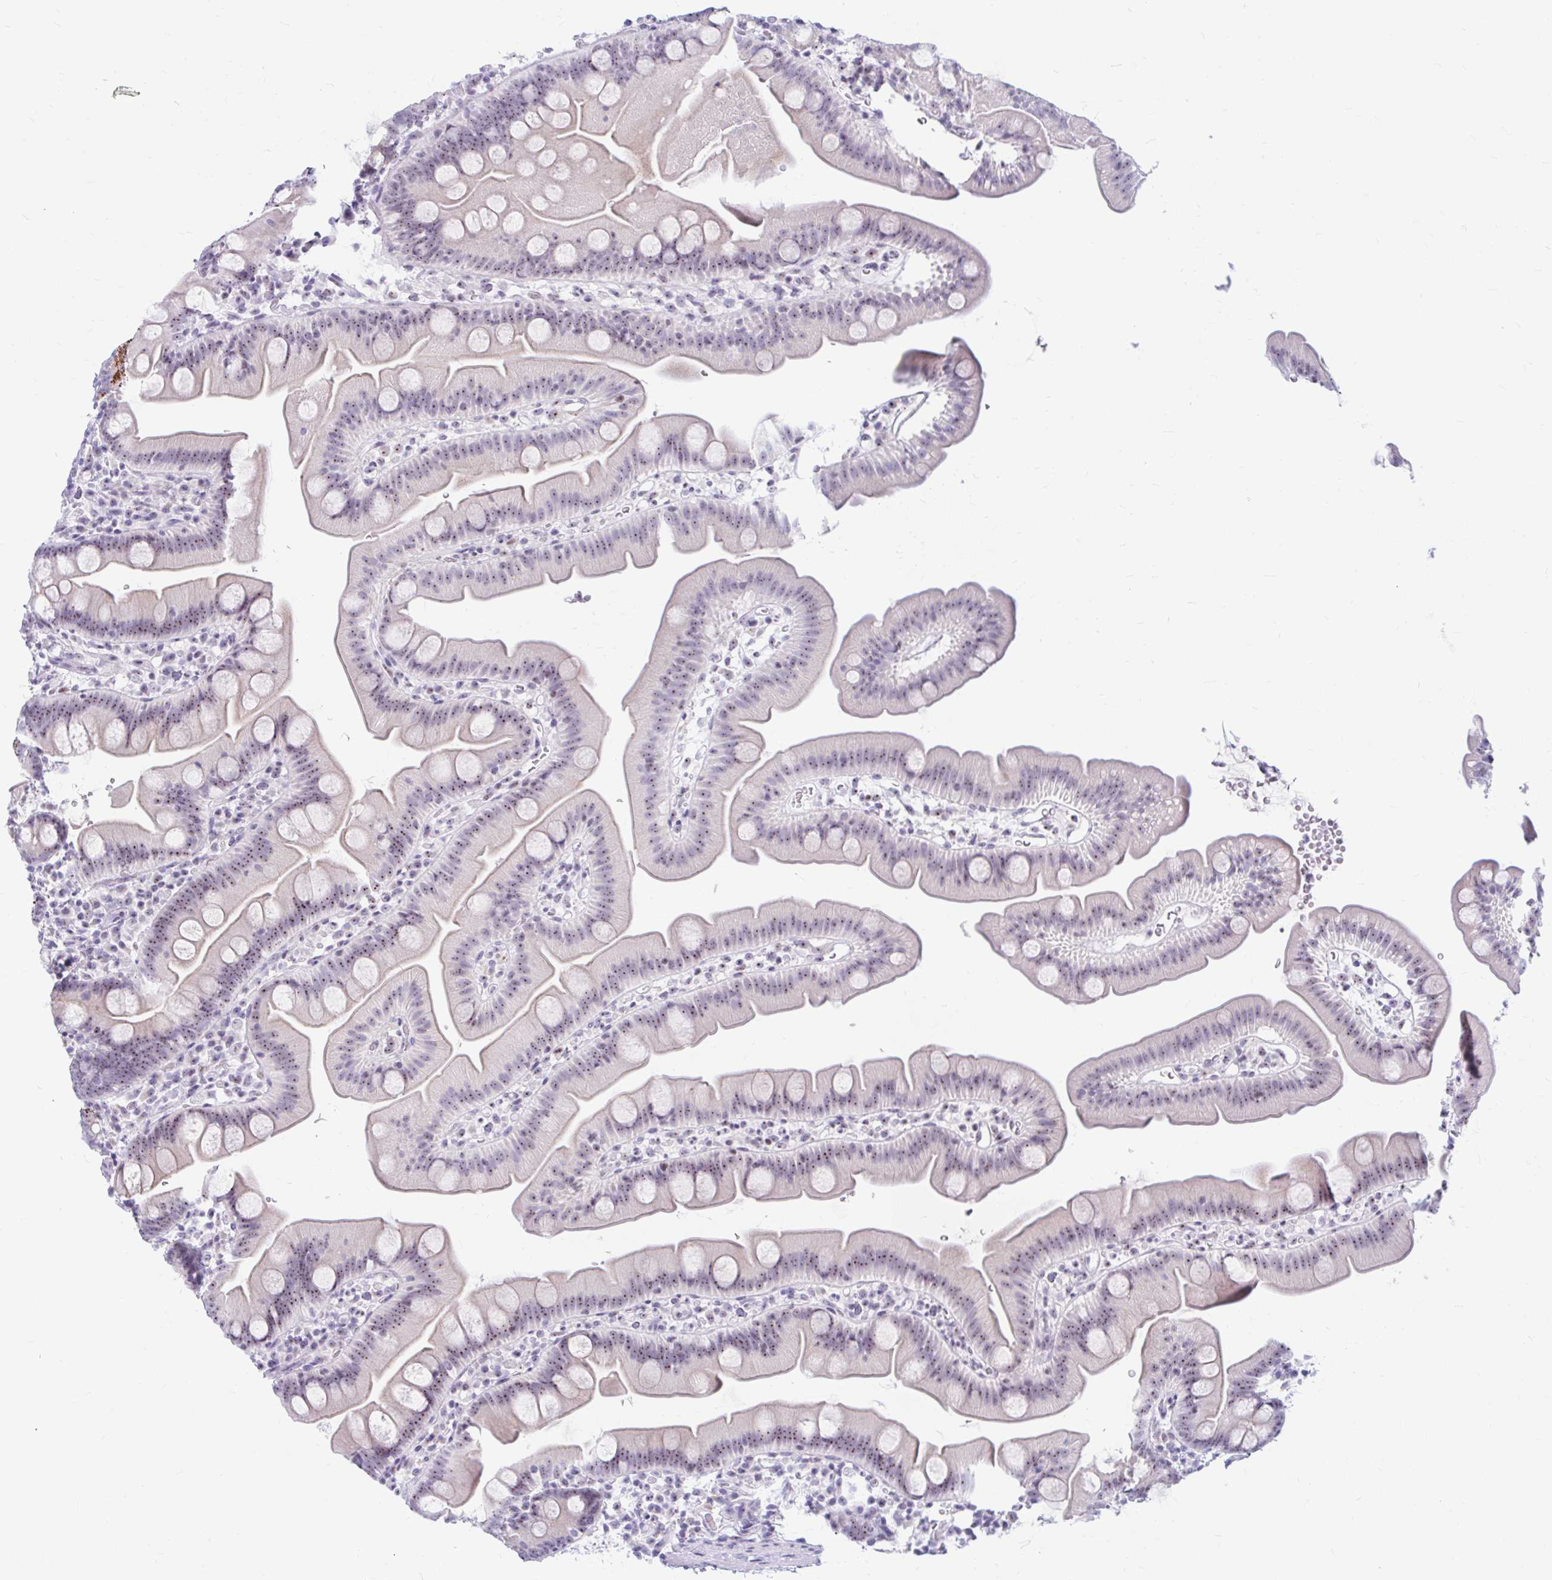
{"staining": {"intensity": "strong", "quantity": "<25%", "location": "cytoplasmic/membranous,nuclear"}, "tissue": "small intestine", "cell_type": "Glandular cells", "image_type": "normal", "snomed": [{"axis": "morphology", "description": "Normal tissue, NOS"}, {"axis": "topography", "description": "Small intestine"}], "caption": "This image exhibits immunohistochemistry (IHC) staining of unremarkable small intestine, with medium strong cytoplasmic/membranous,nuclear staining in approximately <25% of glandular cells.", "gene": "FTSJ3", "patient": {"sex": "female", "age": 68}}